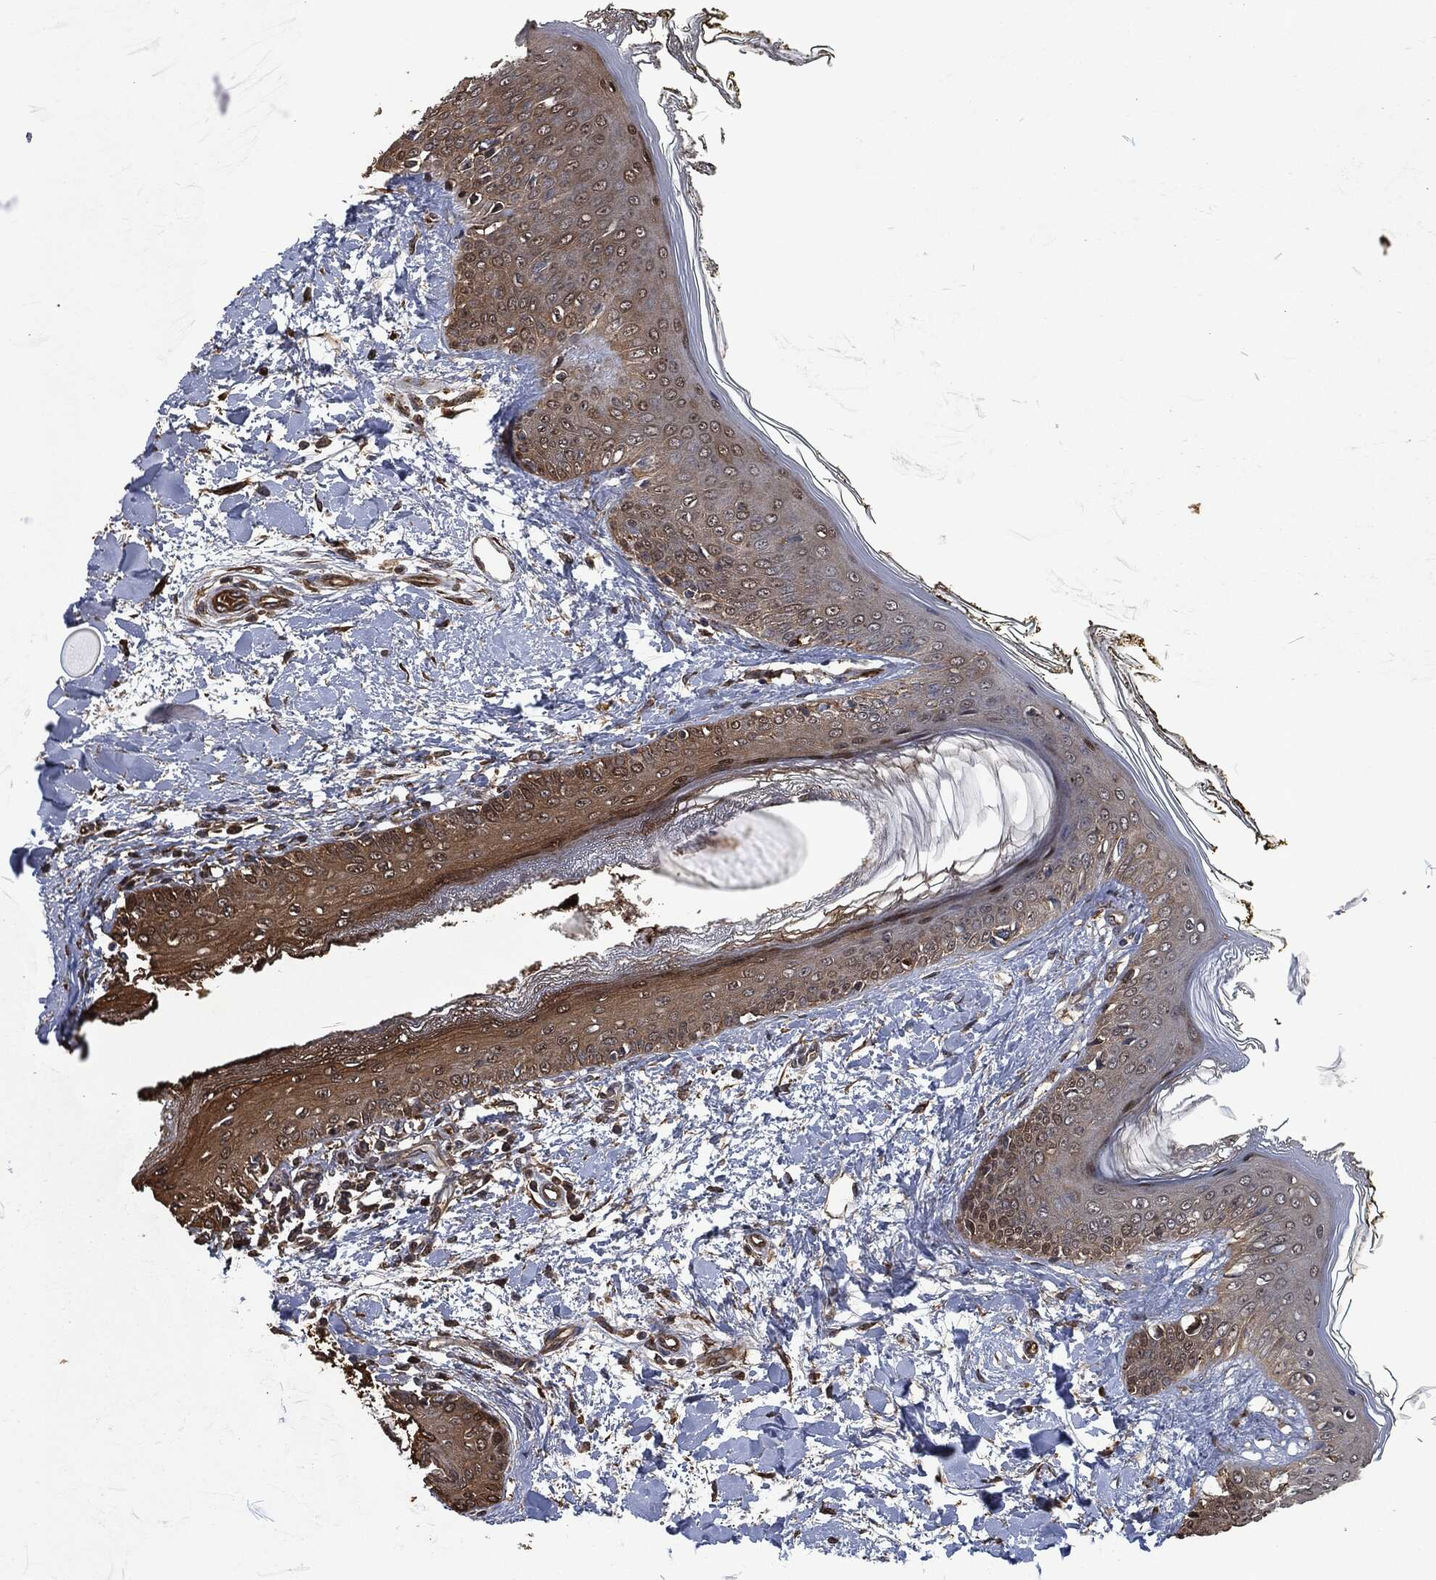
{"staining": {"intensity": "strong", "quantity": ">75%", "location": "cytoplasmic/membranous"}, "tissue": "skin", "cell_type": "Fibroblasts", "image_type": "normal", "snomed": [{"axis": "morphology", "description": "Normal tissue, NOS"}, {"axis": "morphology", "description": "Malignant melanoma, NOS"}, {"axis": "topography", "description": "Skin"}], "caption": "Benign skin reveals strong cytoplasmic/membranous positivity in about >75% of fibroblasts.", "gene": "PRDX4", "patient": {"sex": "female", "age": 34}}